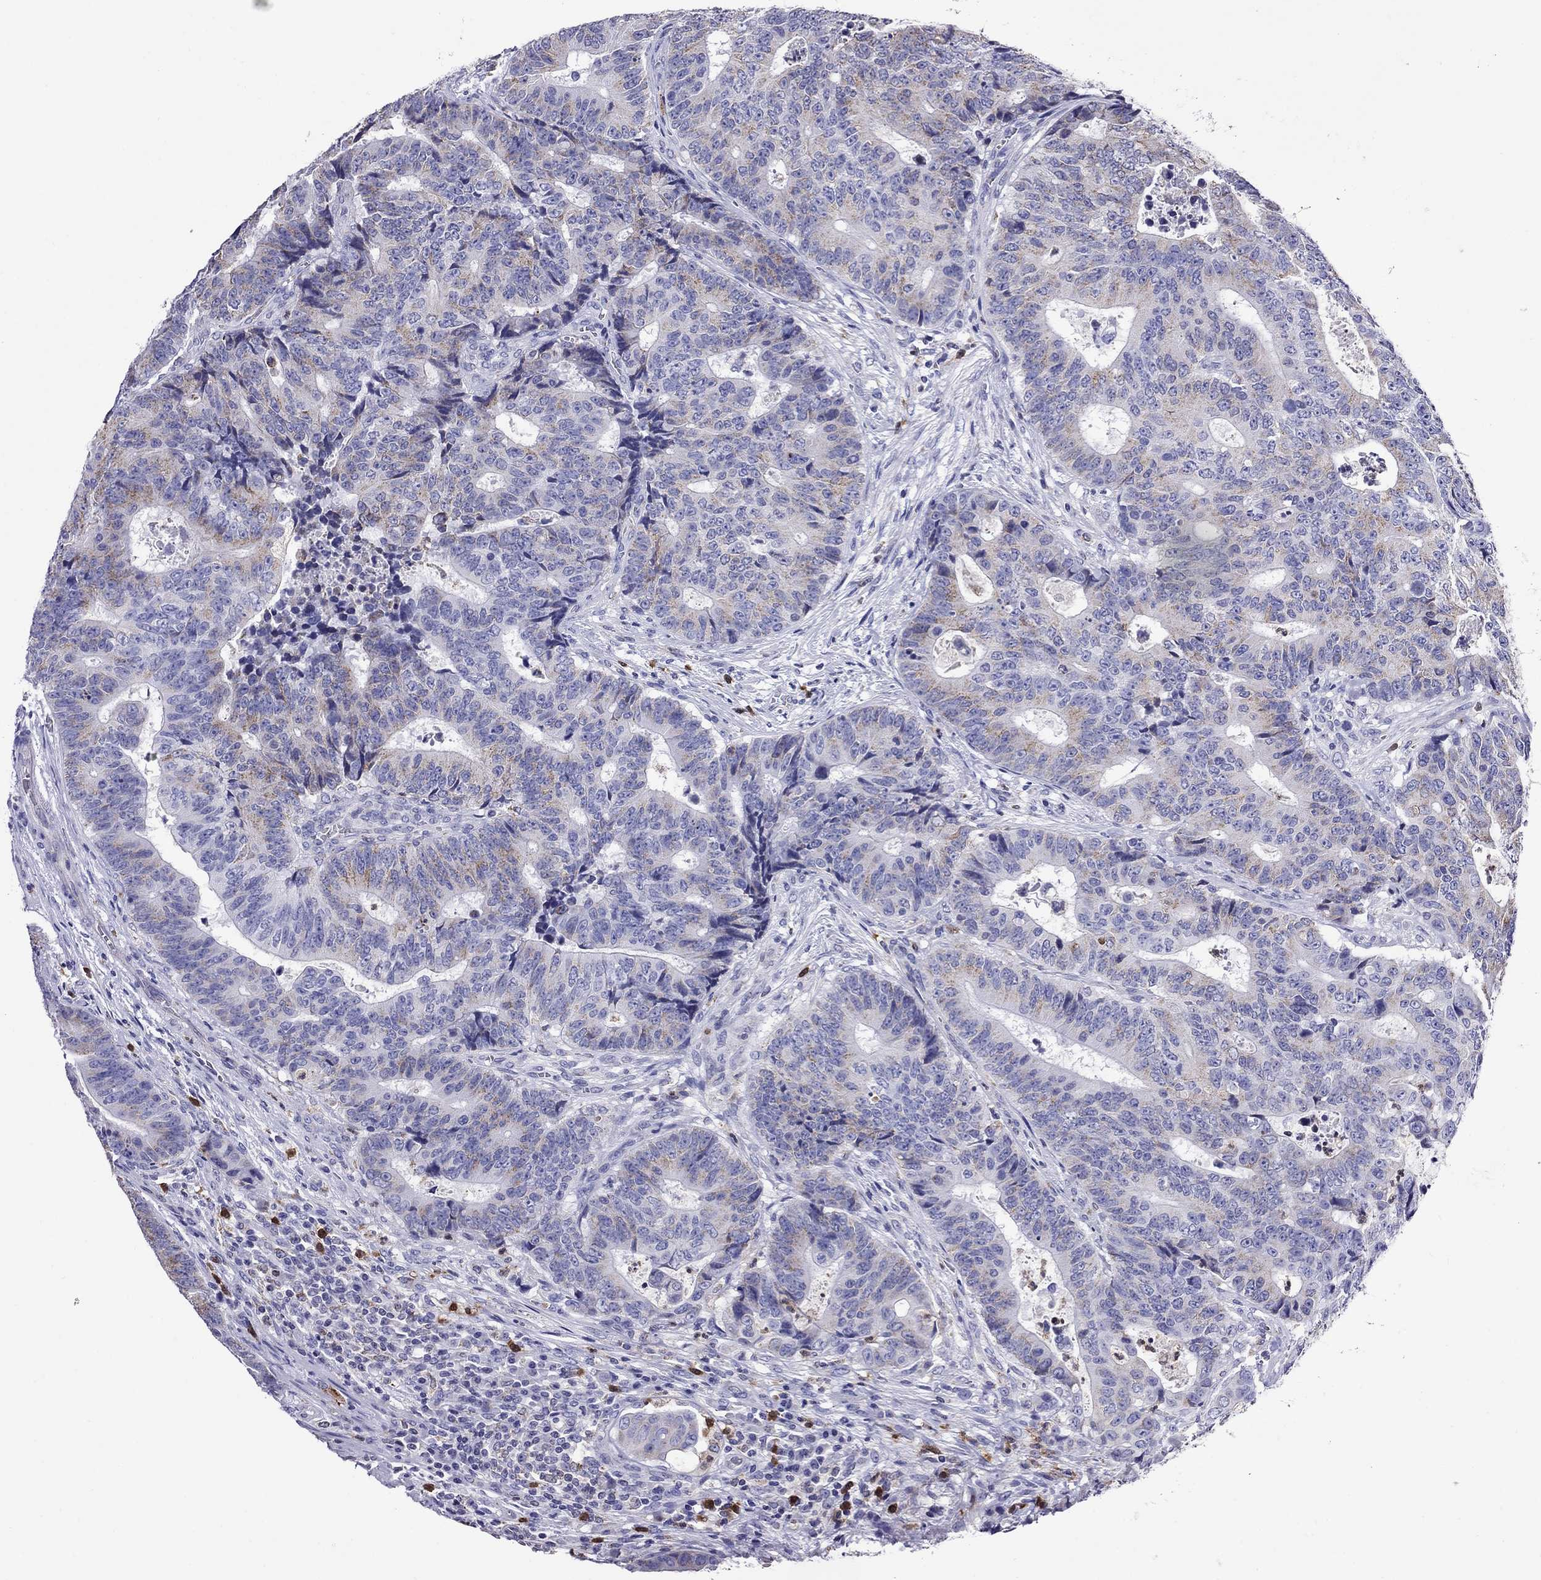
{"staining": {"intensity": "weak", "quantity": "25%-75%", "location": "cytoplasmic/membranous"}, "tissue": "colorectal cancer", "cell_type": "Tumor cells", "image_type": "cancer", "snomed": [{"axis": "morphology", "description": "Adenocarcinoma, NOS"}, {"axis": "topography", "description": "Colon"}], "caption": "Immunohistochemical staining of colorectal cancer demonstrates low levels of weak cytoplasmic/membranous staining in about 25%-75% of tumor cells.", "gene": "SCG2", "patient": {"sex": "female", "age": 48}}